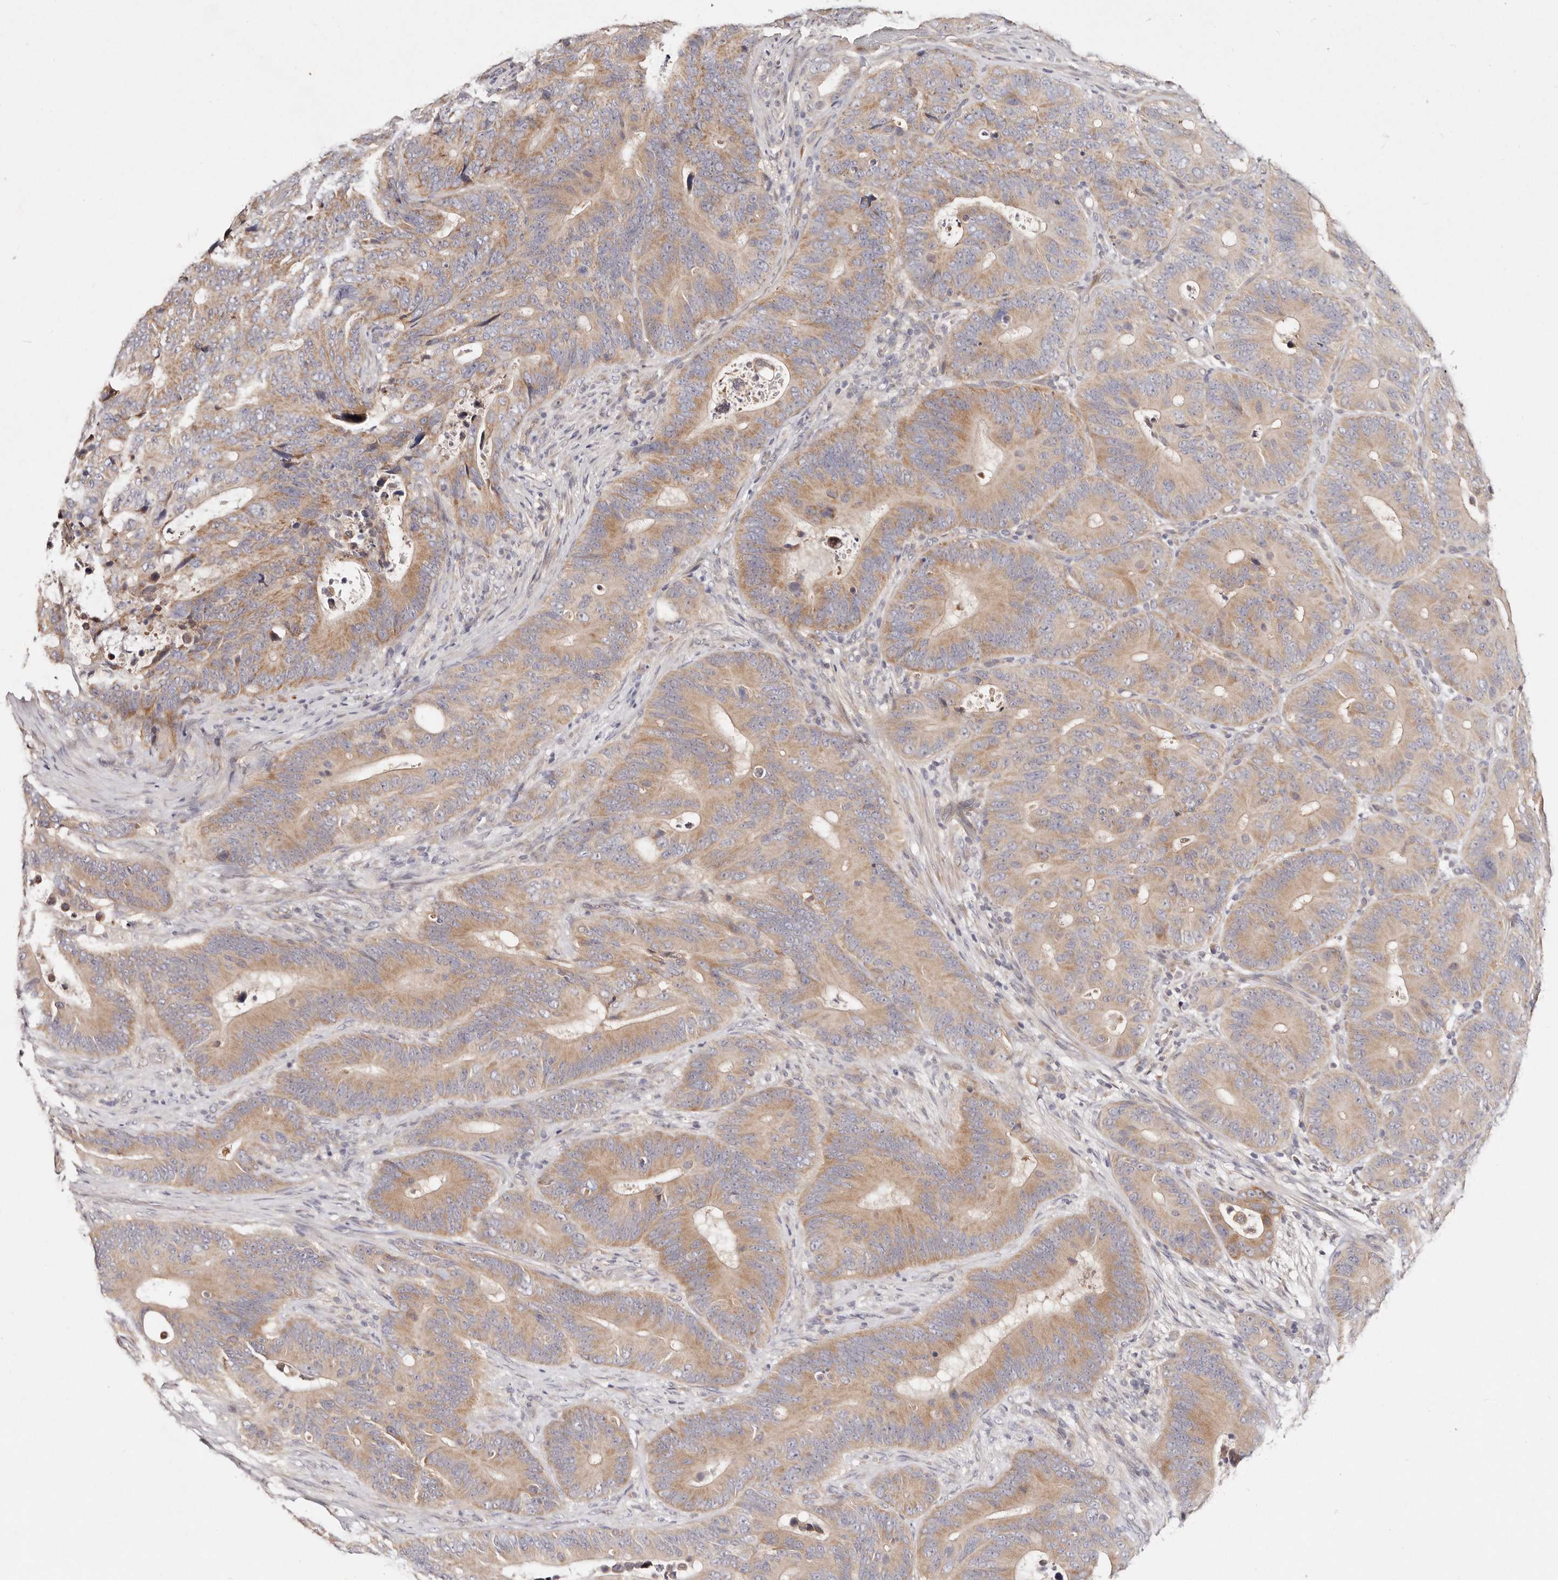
{"staining": {"intensity": "moderate", "quantity": ">75%", "location": "cytoplasmic/membranous"}, "tissue": "colorectal cancer", "cell_type": "Tumor cells", "image_type": "cancer", "snomed": [{"axis": "morphology", "description": "Adenocarcinoma, NOS"}, {"axis": "topography", "description": "Colon"}], "caption": "The image exhibits a brown stain indicating the presence of a protein in the cytoplasmic/membranous of tumor cells in colorectal cancer.", "gene": "VIPAS39", "patient": {"sex": "male", "age": 83}}